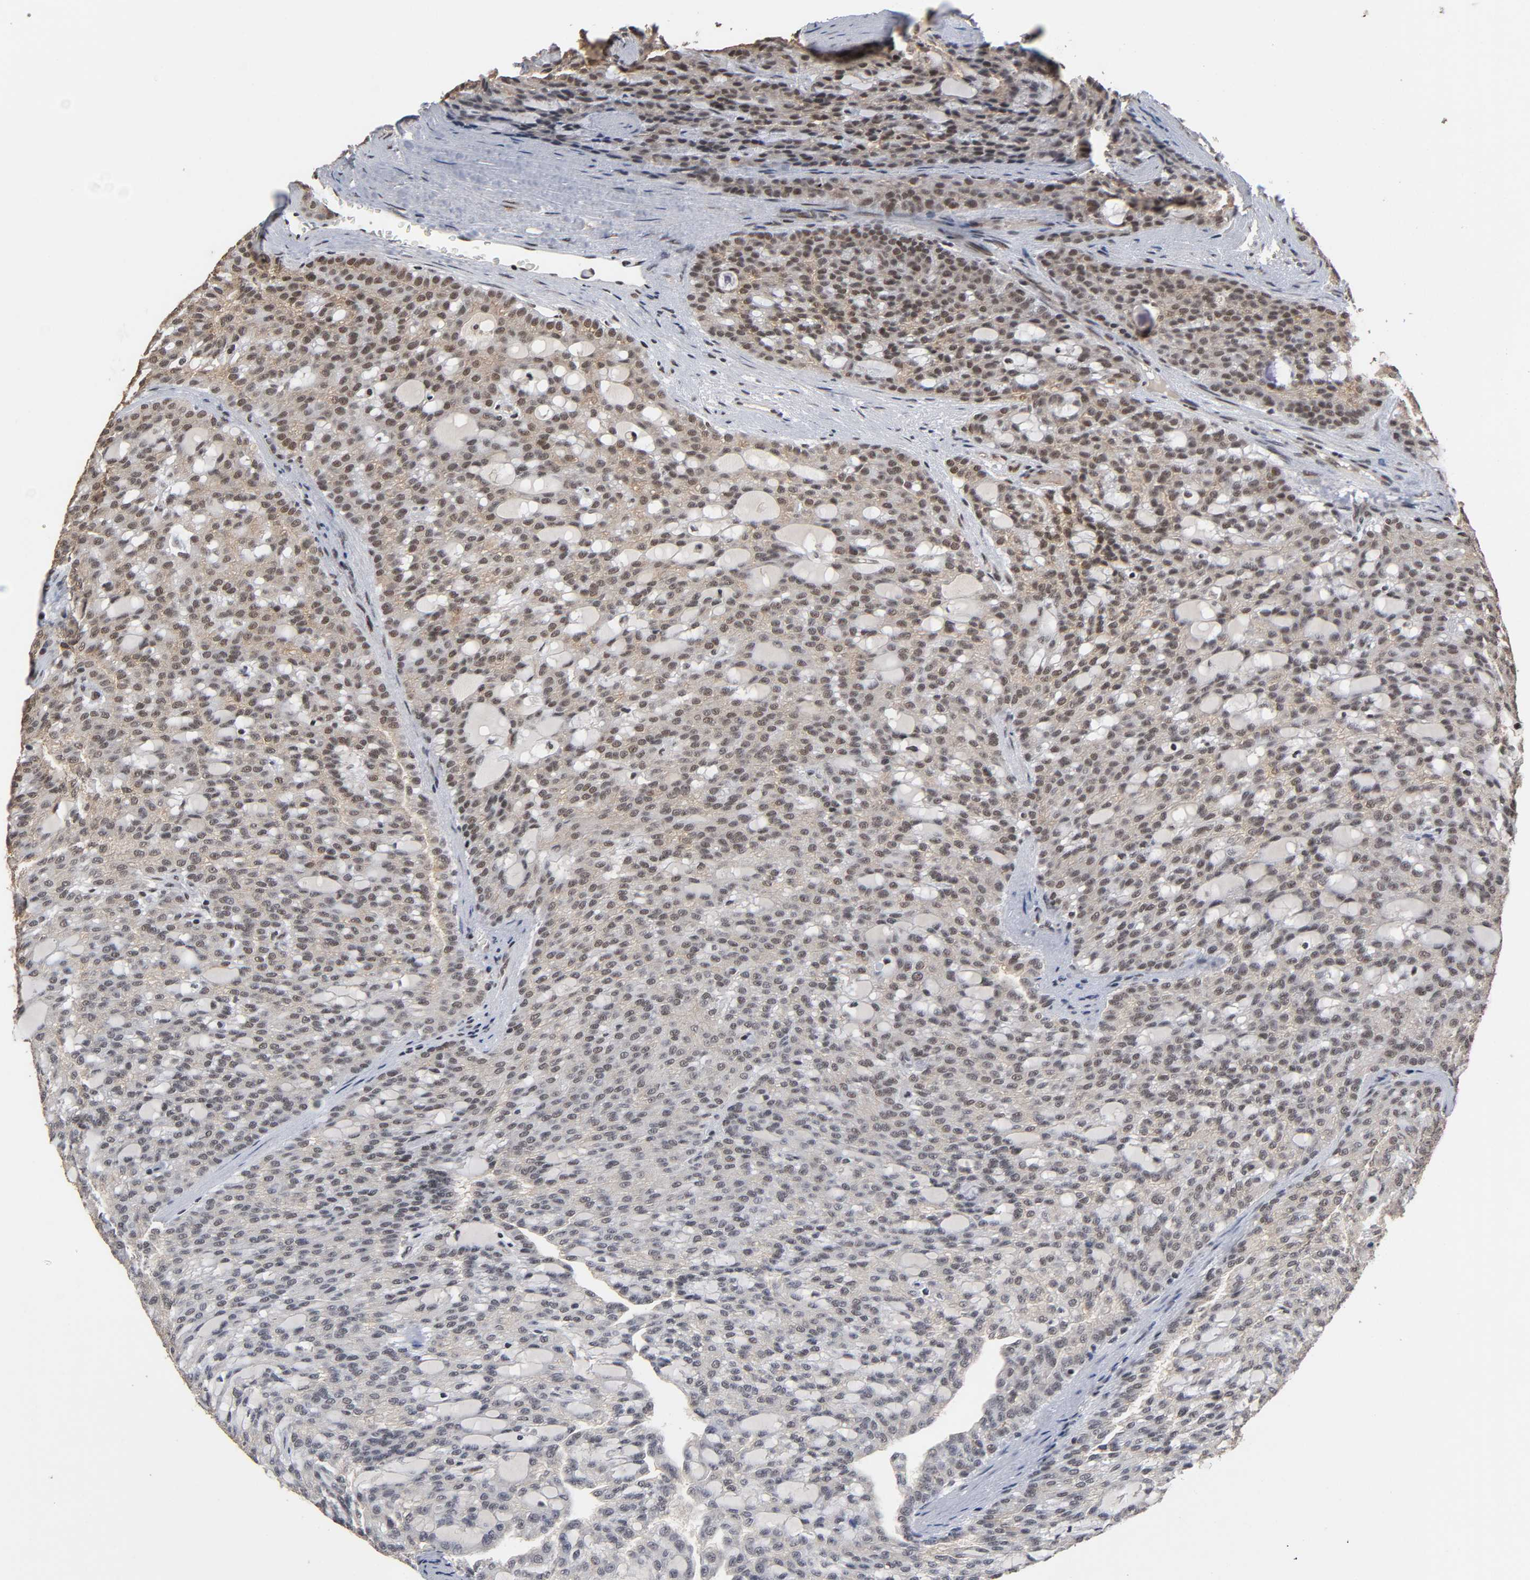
{"staining": {"intensity": "weak", "quantity": "25%-75%", "location": "cytoplasmic/membranous,nuclear"}, "tissue": "renal cancer", "cell_type": "Tumor cells", "image_type": "cancer", "snomed": [{"axis": "morphology", "description": "Adenocarcinoma, NOS"}, {"axis": "topography", "description": "Kidney"}], "caption": "Tumor cells display low levels of weak cytoplasmic/membranous and nuclear expression in approximately 25%-75% of cells in human renal cancer (adenocarcinoma). (DAB IHC, brown staining for protein, blue staining for nuclei).", "gene": "ZNF384", "patient": {"sex": "male", "age": 63}}